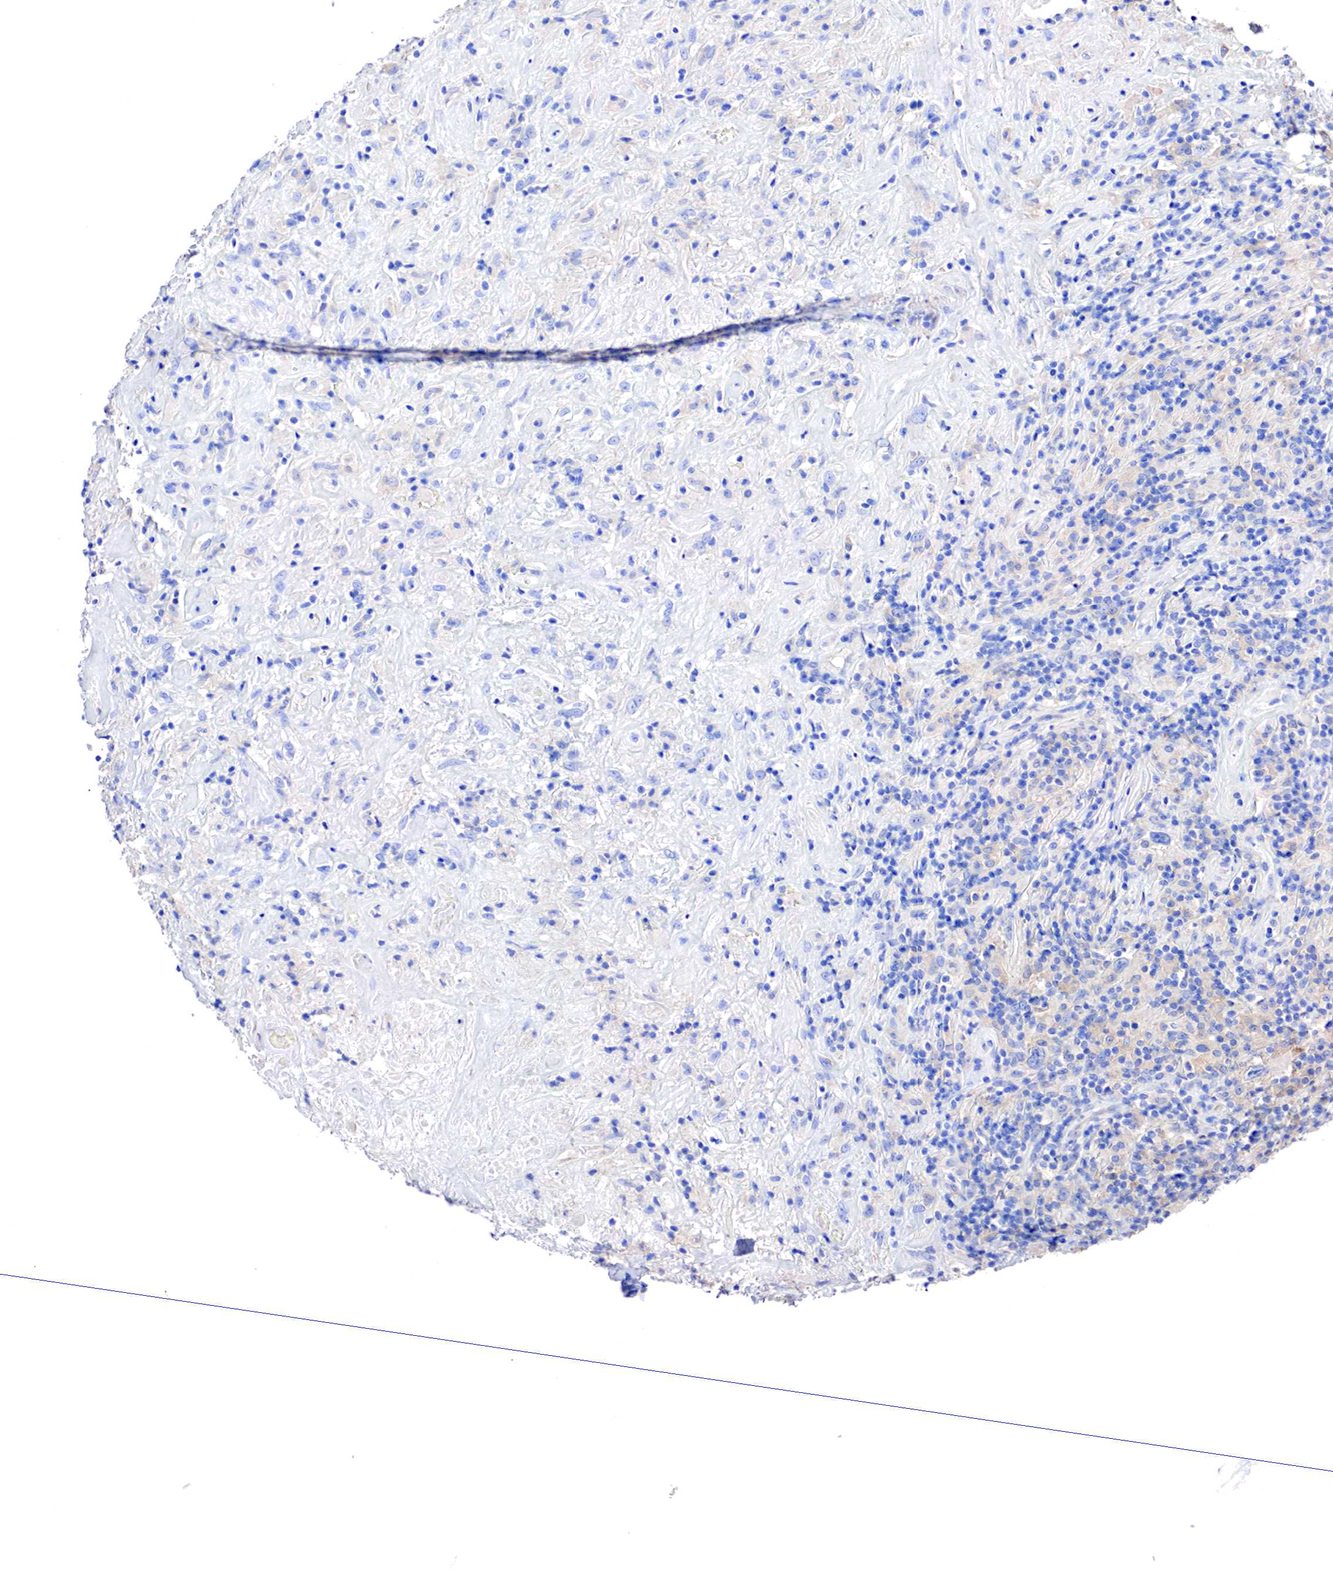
{"staining": {"intensity": "negative", "quantity": "none", "location": "none"}, "tissue": "lymphoma", "cell_type": "Tumor cells", "image_type": "cancer", "snomed": [{"axis": "morphology", "description": "Hodgkin's disease, NOS"}, {"axis": "topography", "description": "Lymph node"}], "caption": "The photomicrograph demonstrates no staining of tumor cells in Hodgkin's disease. (DAB (3,3'-diaminobenzidine) IHC visualized using brightfield microscopy, high magnification).", "gene": "RDX", "patient": {"sex": "male", "age": 46}}